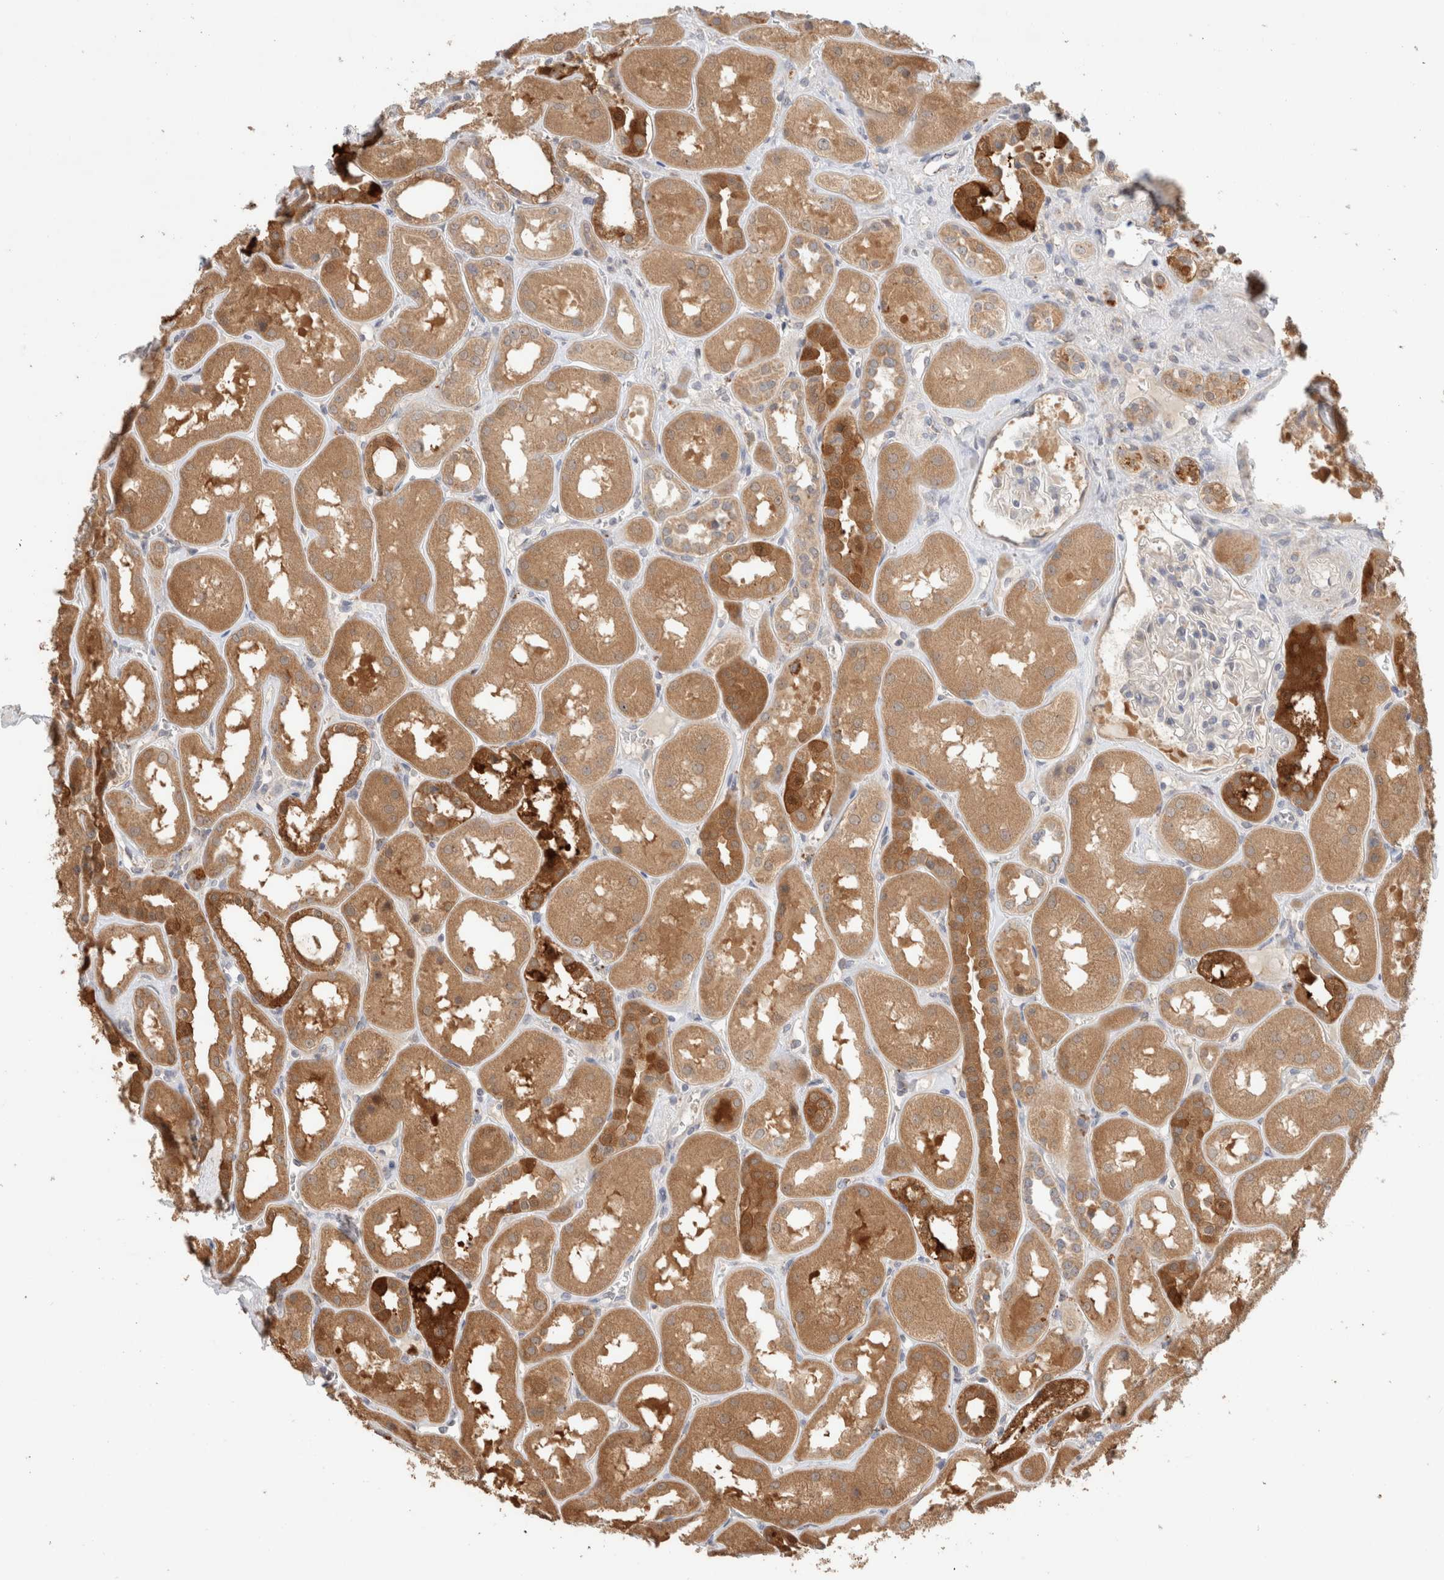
{"staining": {"intensity": "negative", "quantity": "none", "location": "none"}, "tissue": "kidney", "cell_type": "Cells in glomeruli", "image_type": "normal", "snomed": [{"axis": "morphology", "description": "Normal tissue, NOS"}, {"axis": "topography", "description": "Kidney"}], "caption": "IHC histopathology image of unremarkable kidney: kidney stained with DAB demonstrates no significant protein positivity in cells in glomeruli.", "gene": "CA13", "patient": {"sex": "male", "age": 70}}